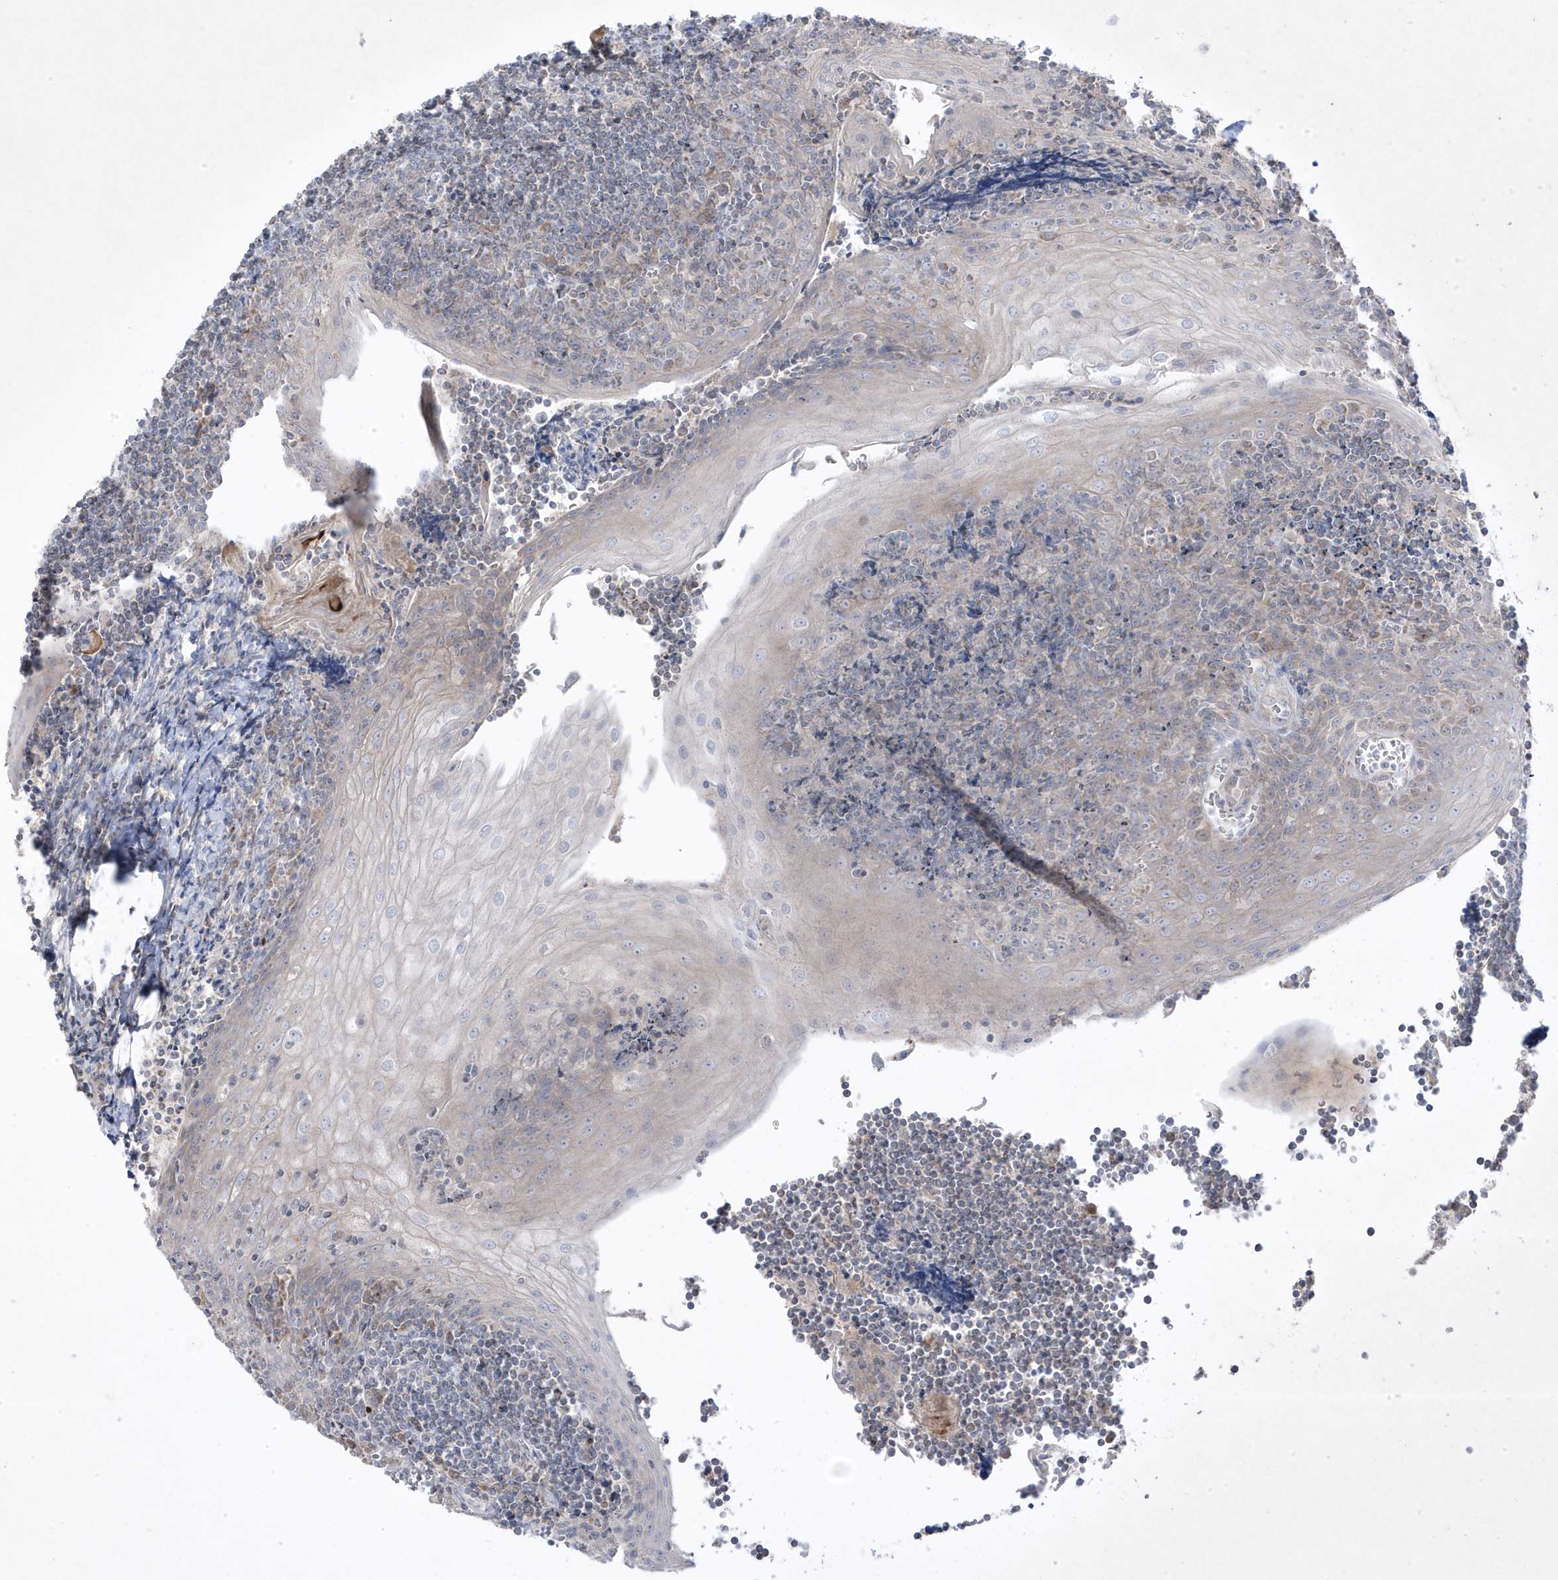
{"staining": {"intensity": "negative", "quantity": "none", "location": "none"}, "tissue": "tonsil", "cell_type": "Germinal center cells", "image_type": "normal", "snomed": [{"axis": "morphology", "description": "Normal tissue, NOS"}, {"axis": "topography", "description": "Tonsil"}], "caption": "Tonsil stained for a protein using immunohistochemistry displays no expression germinal center cells.", "gene": "ADAMTSL3", "patient": {"sex": "male", "age": 27}}